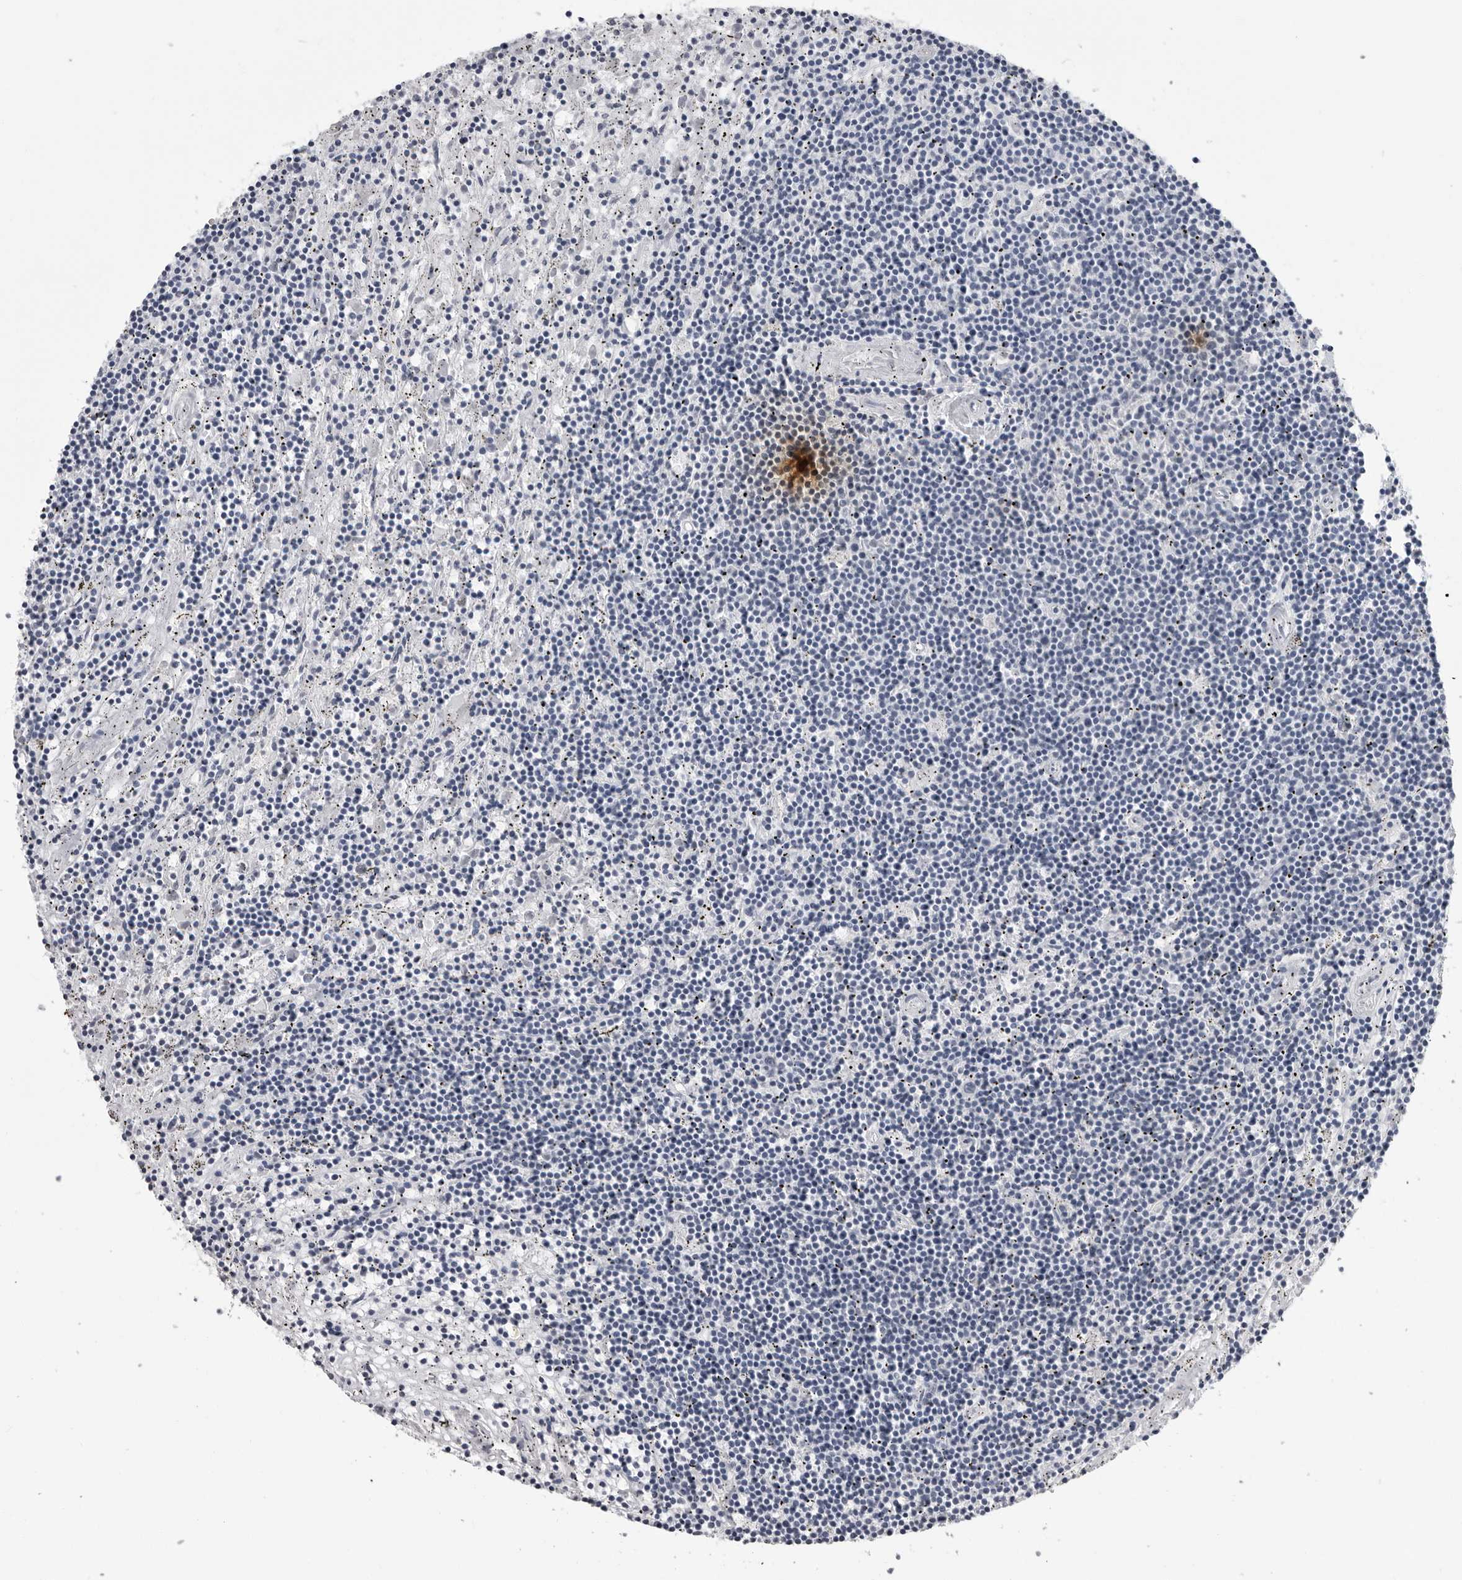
{"staining": {"intensity": "negative", "quantity": "none", "location": "none"}, "tissue": "lymphoma", "cell_type": "Tumor cells", "image_type": "cancer", "snomed": [{"axis": "morphology", "description": "Malignant lymphoma, non-Hodgkin's type, Low grade"}, {"axis": "topography", "description": "Spleen"}], "caption": "DAB (3,3'-diaminobenzidine) immunohistochemical staining of malignant lymphoma, non-Hodgkin's type (low-grade) demonstrates no significant expression in tumor cells. The staining was performed using DAB (3,3'-diaminobenzidine) to visualize the protein expression in brown, while the nuclei were stained in blue with hematoxylin (Magnification: 20x).", "gene": "HEPACAM", "patient": {"sex": "male", "age": 76}}